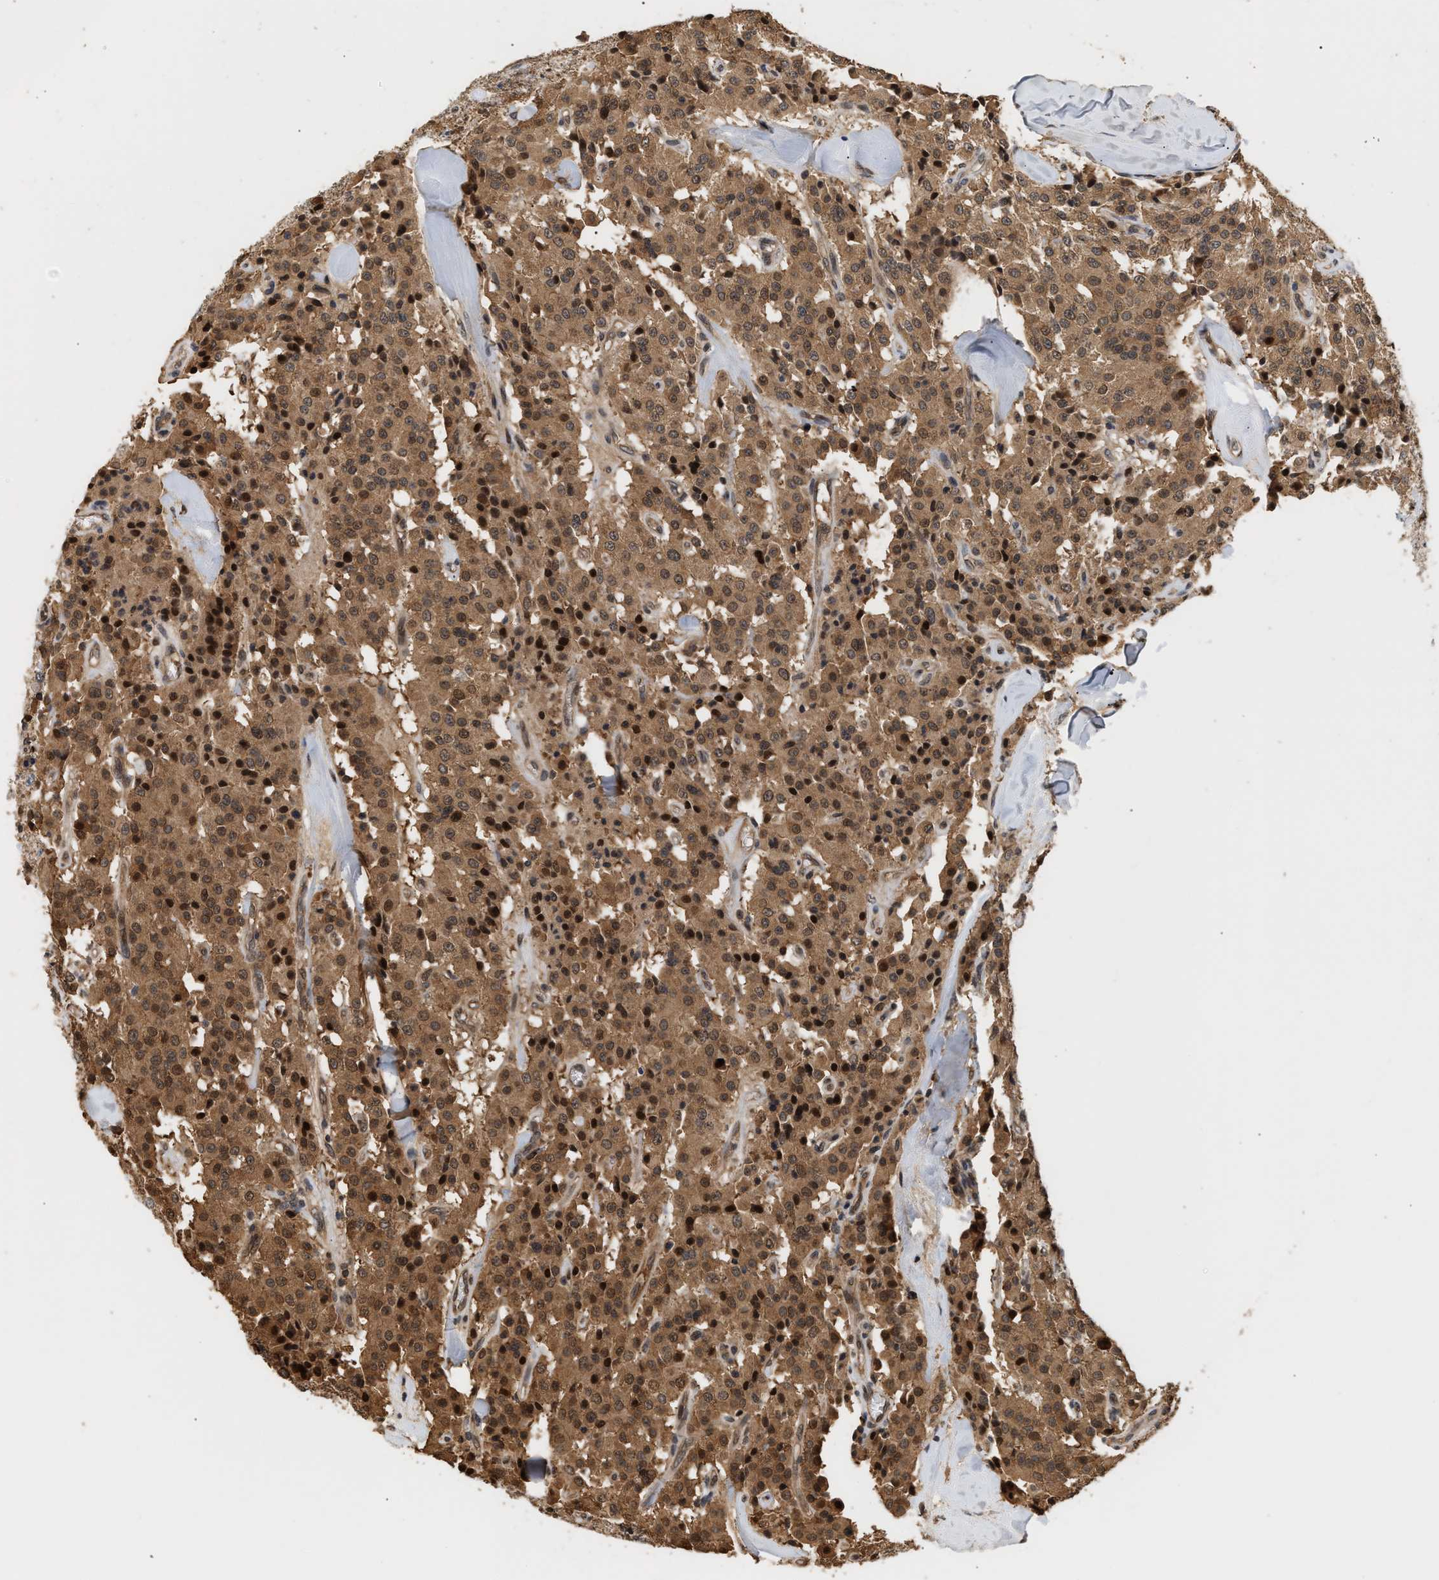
{"staining": {"intensity": "strong", "quantity": ">75%", "location": "cytoplasmic/membranous,nuclear"}, "tissue": "carcinoid", "cell_type": "Tumor cells", "image_type": "cancer", "snomed": [{"axis": "morphology", "description": "Carcinoid, malignant, NOS"}, {"axis": "topography", "description": "Lung"}], "caption": "Immunohistochemical staining of human carcinoid exhibits high levels of strong cytoplasmic/membranous and nuclear protein positivity in approximately >75% of tumor cells. The staining is performed using DAB (3,3'-diaminobenzidine) brown chromogen to label protein expression. The nuclei are counter-stained blue using hematoxylin.", "gene": "ABHD5", "patient": {"sex": "male", "age": 30}}